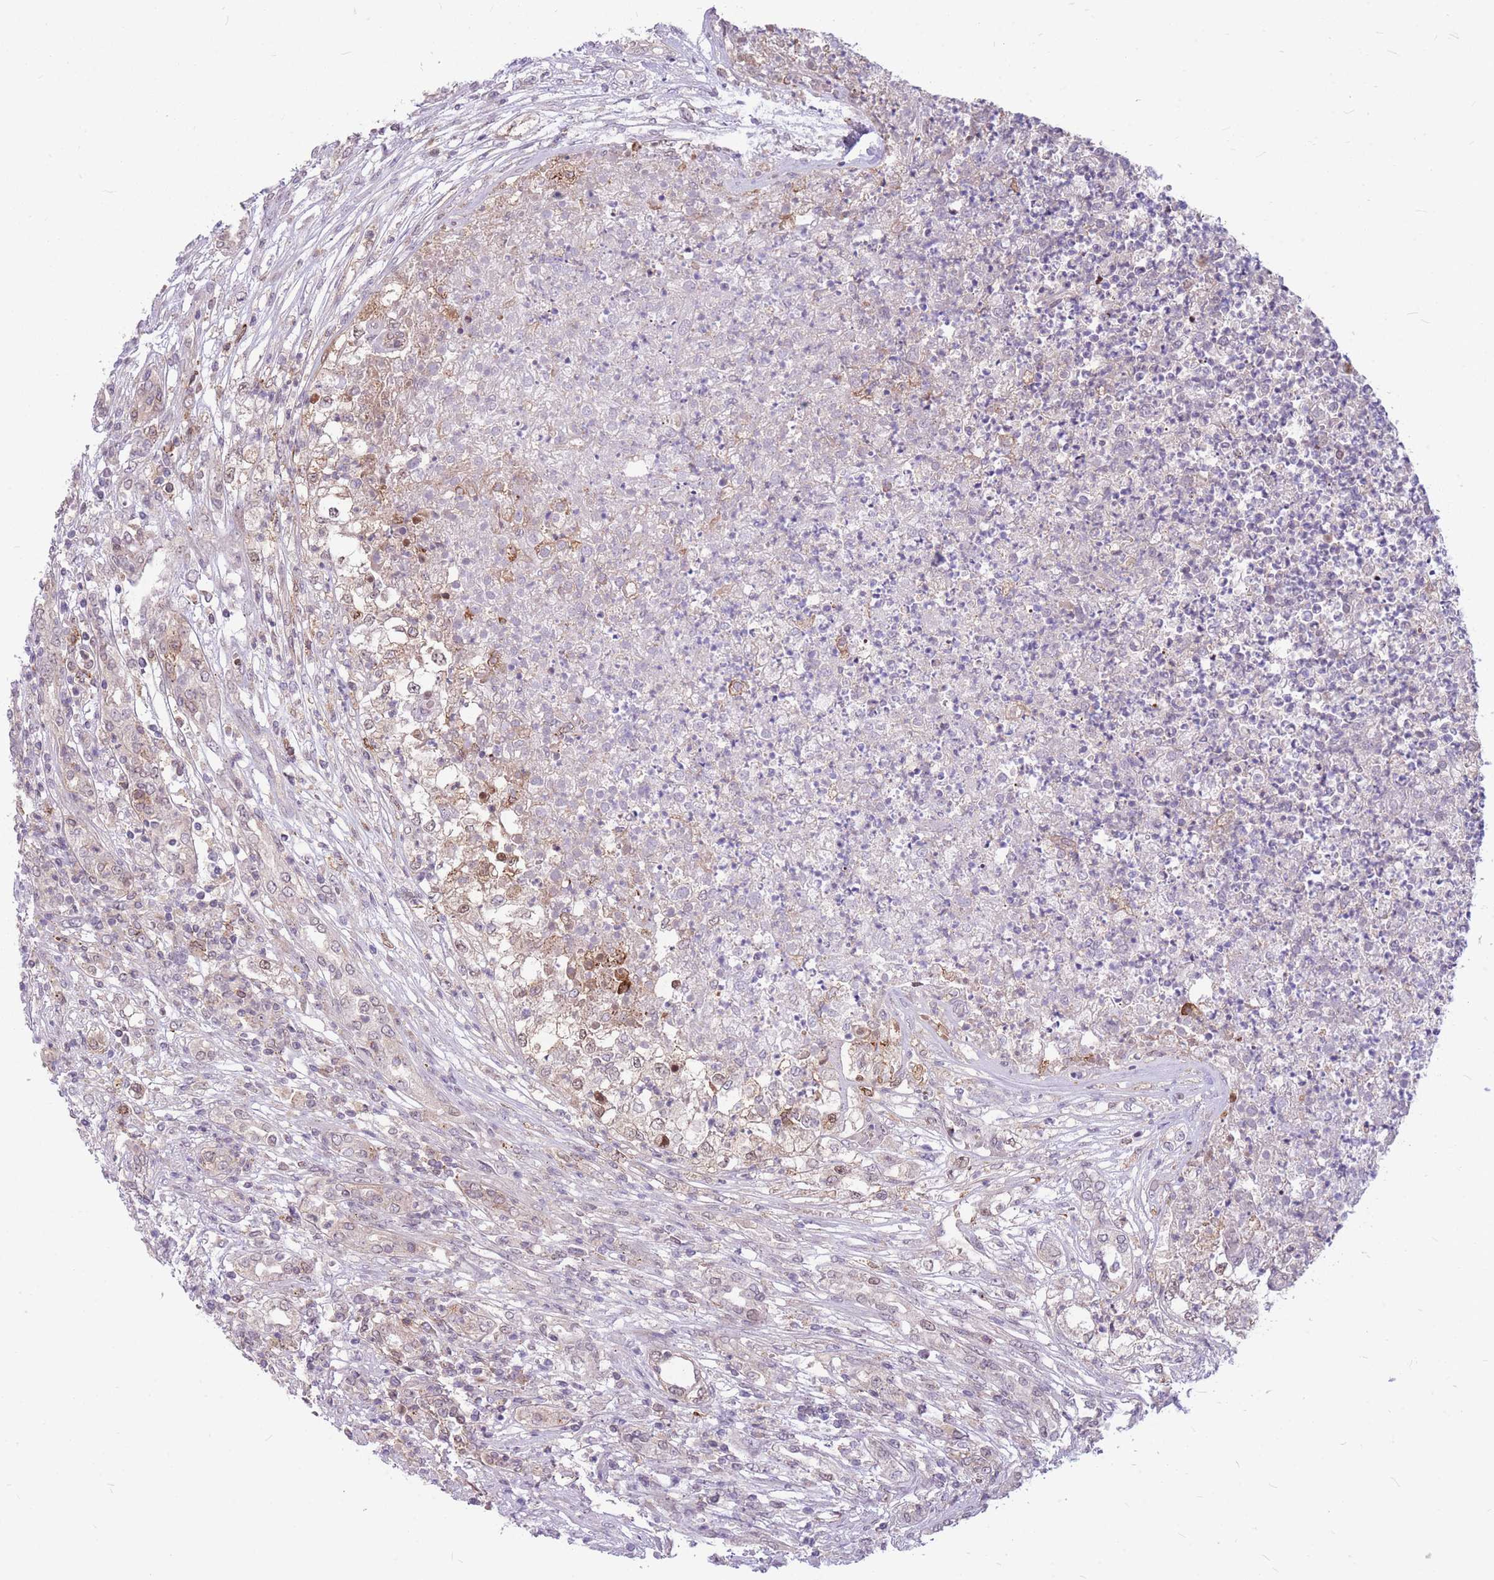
{"staining": {"intensity": "weak", "quantity": "<25%", "location": "cytoplasmic/membranous"}, "tissue": "renal cancer", "cell_type": "Tumor cells", "image_type": "cancer", "snomed": [{"axis": "morphology", "description": "Adenocarcinoma, NOS"}, {"axis": "topography", "description": "Kidney"}], "caption": "High power microscopy micrograph of an IHC image of renal cancer, revealing no significant staining in tumor cells.", "gene": "TCF20", "patient": {"sex": "female", "age": 54}}